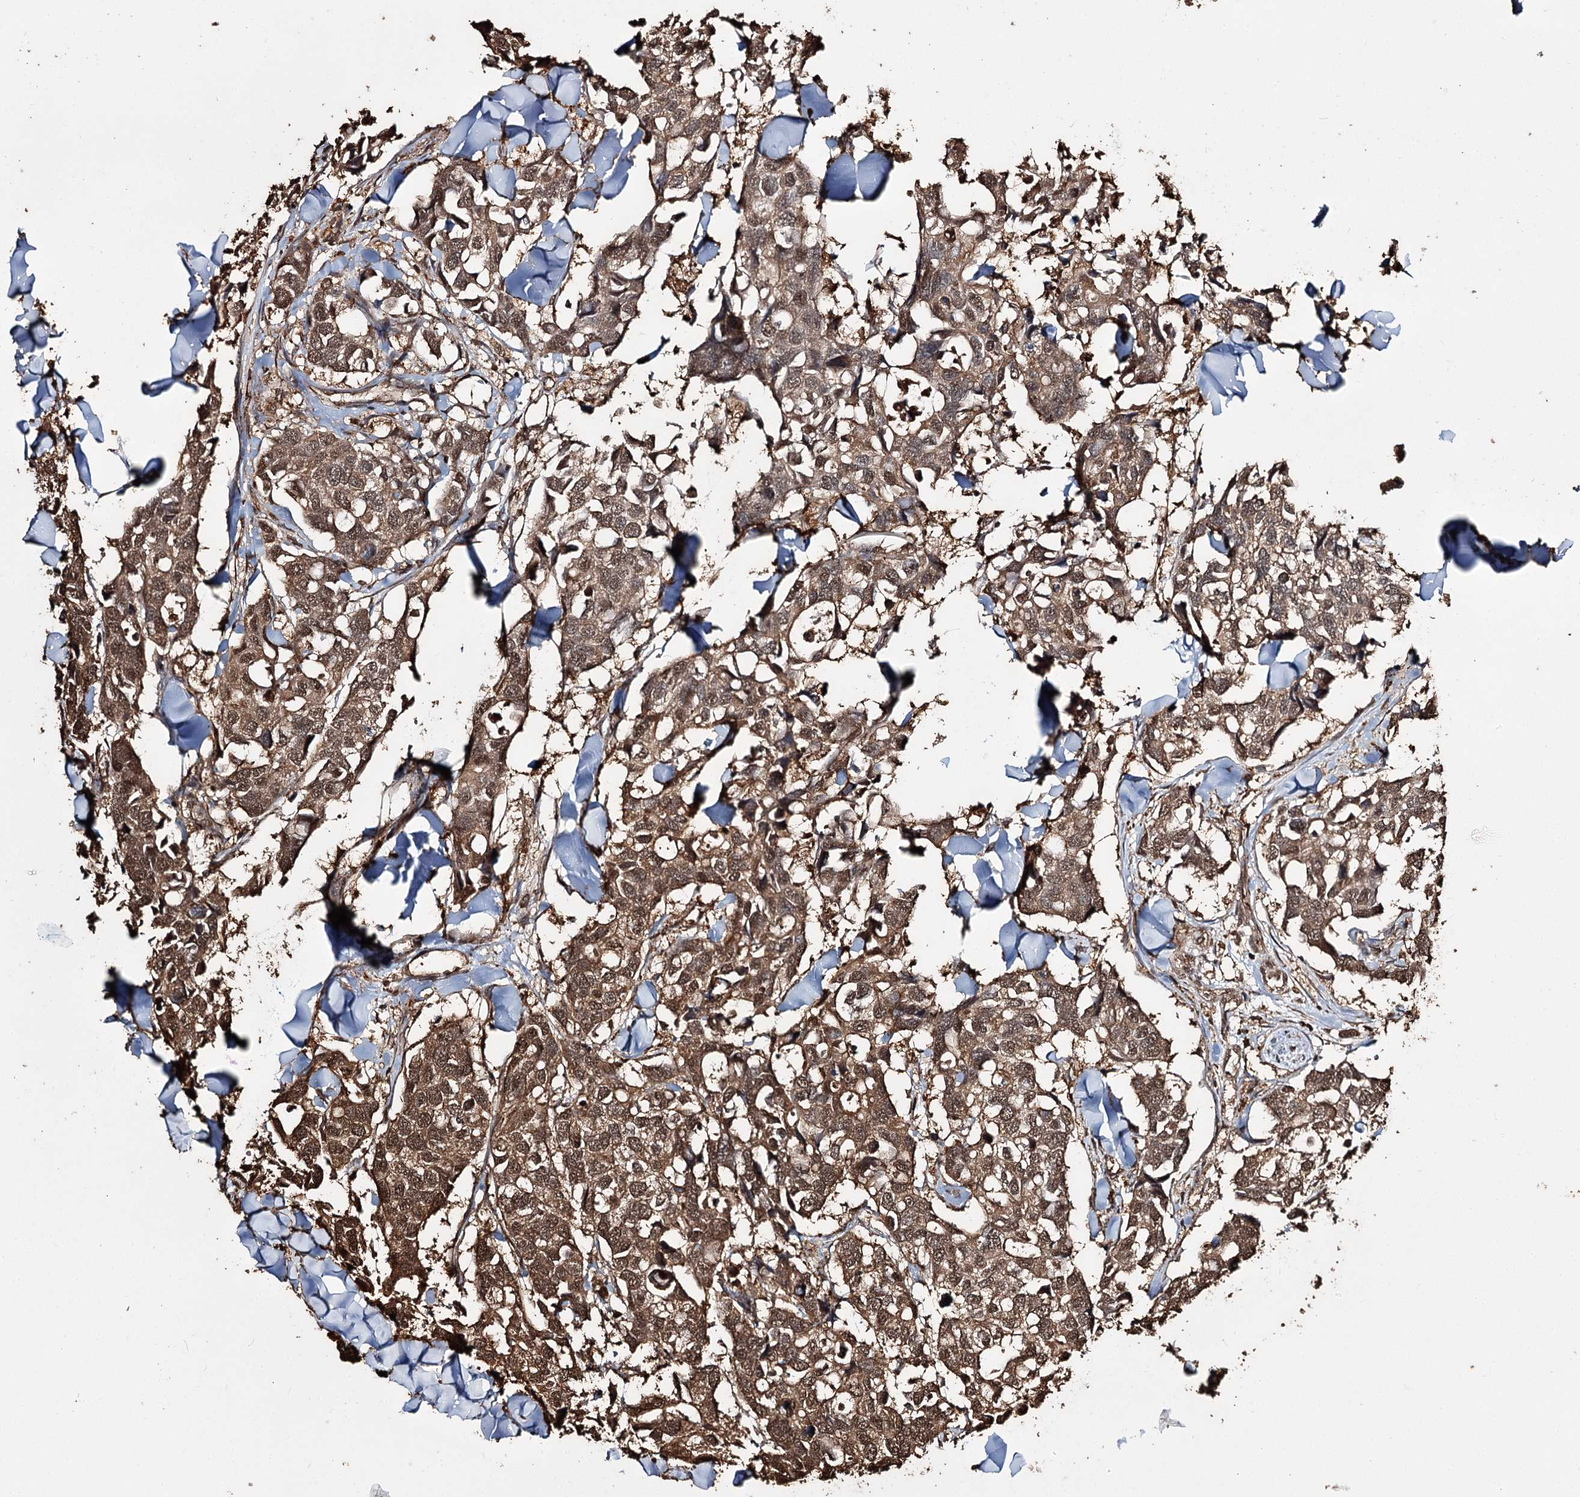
{"staining": {"intensity": "moderate", "quantity": ">75%", "location": "cytoplasmic/membranous,nuclear"}, "tissue": "breast cancer", "cell_type": "Tumor cells", "image_type": "cancer", "snomed": [{"axis": "morphology", "description": "Duct carcinoma"}, {"axis": "topography", "description": "Breast"}], "caption": "Immunohistochemistry (IHC) histopathology image of breast invasive ductal carcinoma stained for a protein (brown), which shows medium levels of moderate cytoplasmic/membranous and nuclear expression in approximately >75% of tumor cells.", "gene": "PLCH1", "patient": {"sex": "female", "age": 83}}